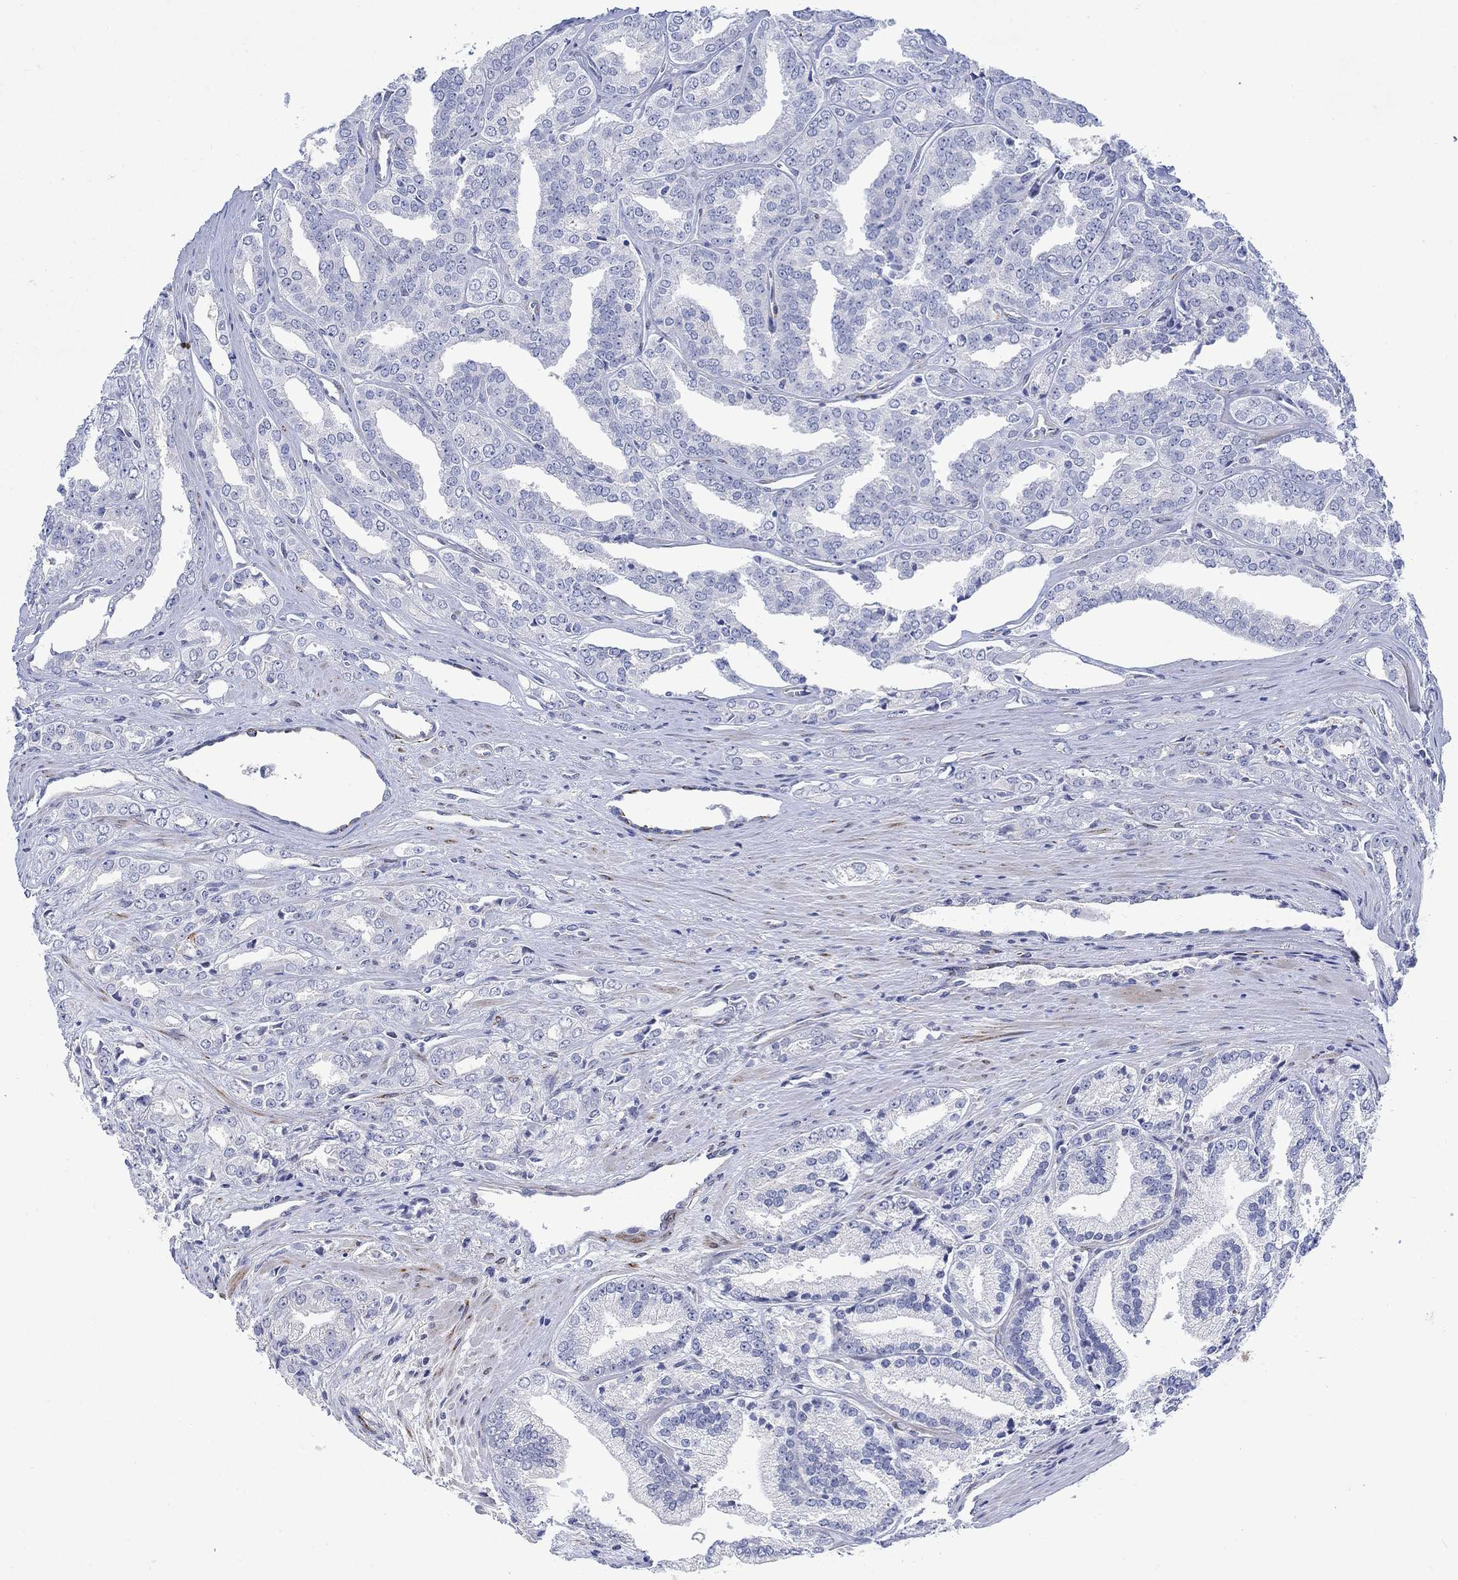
{"staining": {"intensity": "negative", "quantity": "none", "location": "none"}, "tissue": "prostate cancer", "cell_type": "Tumor cells", "image_type": "cancer", "snomed": [{"axis": "morphology", "description": "Adenocarcinoma, NOS"}, {"axis": "morphology", "description": "Adenocarcinoma, High grade"}, {"axis": "topography", "description": "Prostate"}], "caption": "Immunohistochemistry (IHC) of human prostate cancer reveals no positivity in tumor cells.", "gene": "KSR2", "patient": {"sex": "male", "age": 70}}